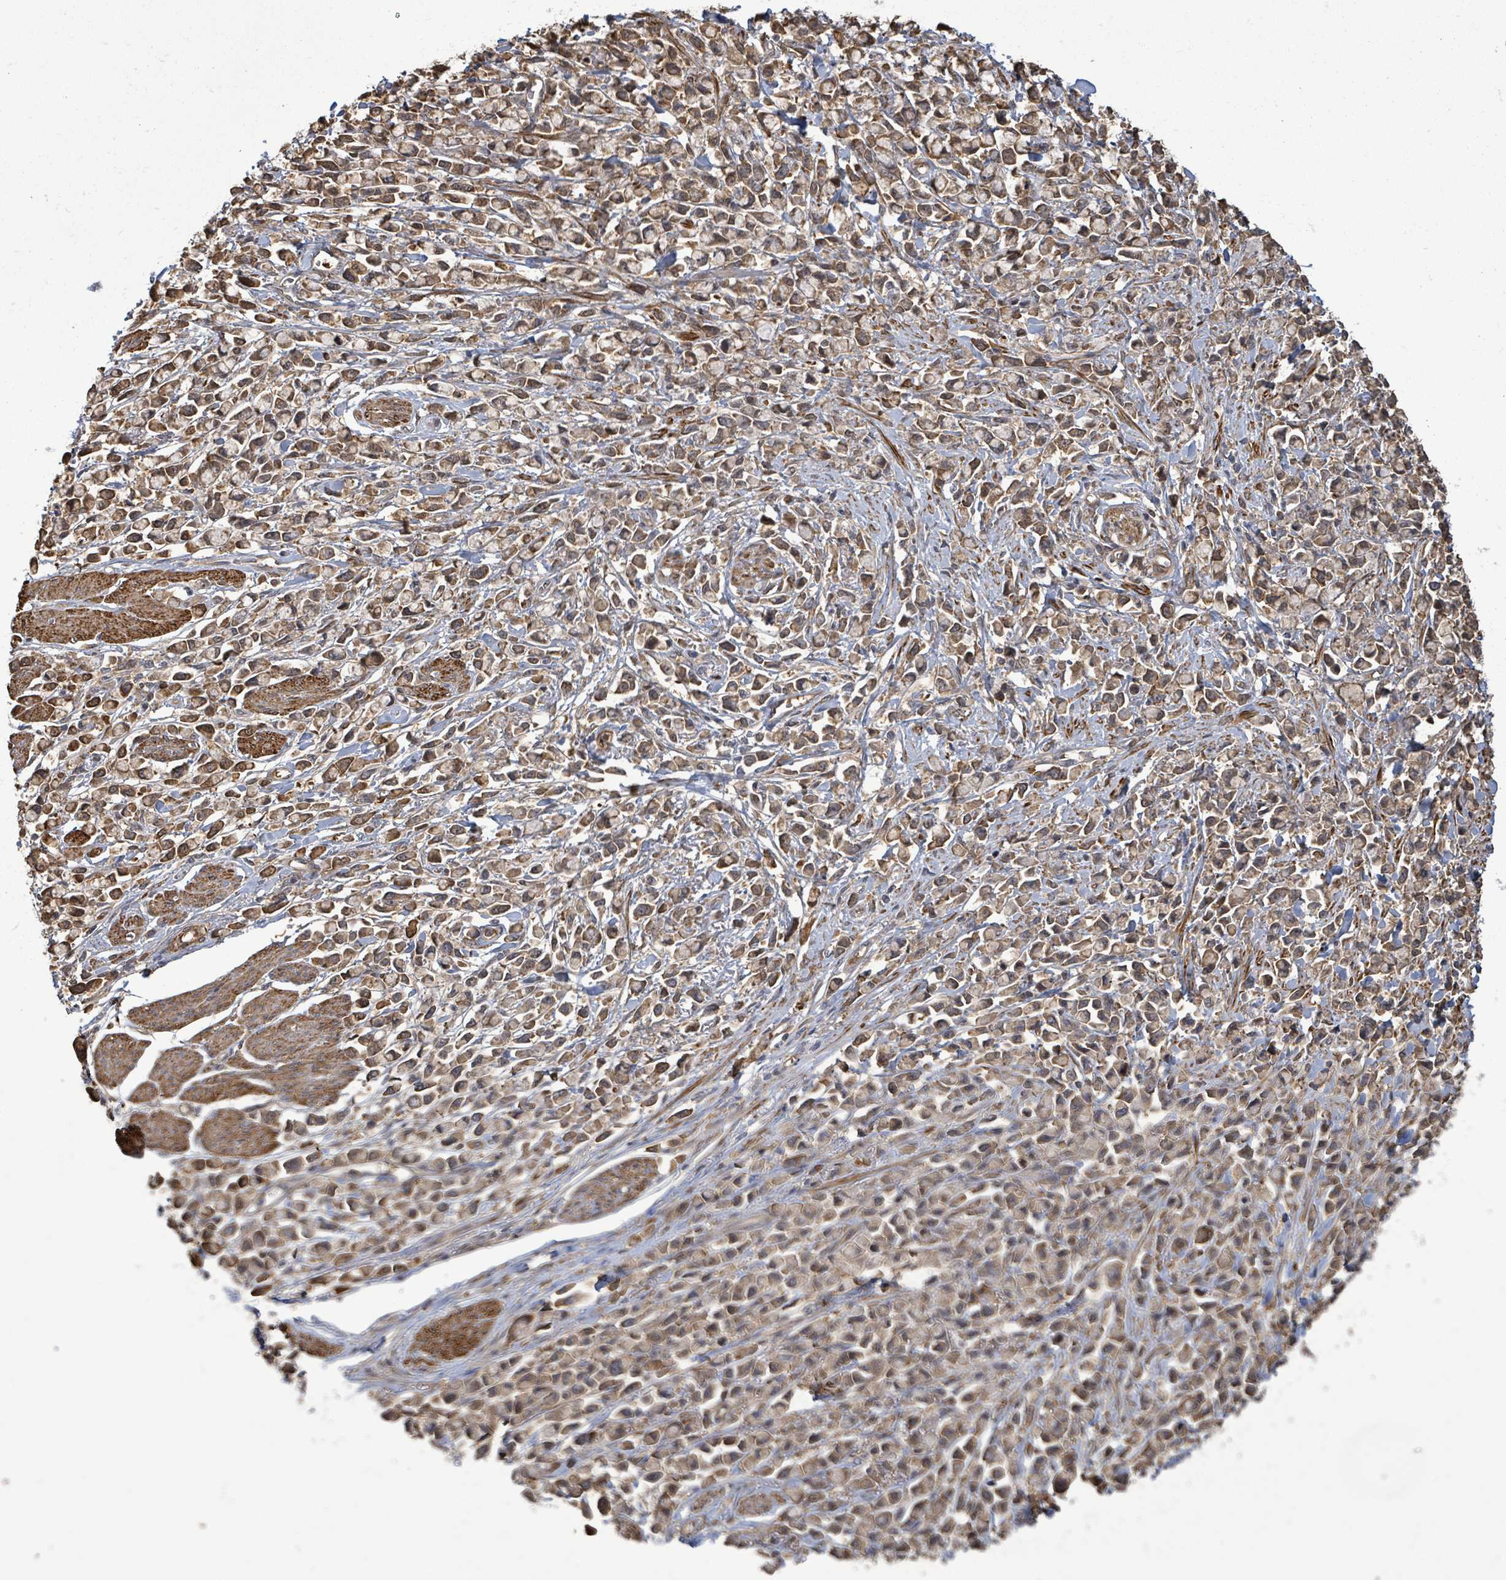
{"staining": {"intensity": "moderate", "quantity": ">75%", "location": "cytoplasmic/membranous"}, "tissue": "stomach cancer", "cell_type": "Tumor cells", "image_type": "cancer", "snomed": [{"axis": "morphology", "description": "Adenocarcinoma, NOS"}, {"axis": "topography", "description": "Stomach"}], "caption": "Immunohistochemical staining of adenocarcinoma (stomach) displays moderate cytoplasmic/membranous protein staining in about >75% of tumor cells. Ihc stains the protein in brown and the nuclei are stained blue.", "gene": "MAP3K6", "patient": {"sex": "female", "age": 81}}